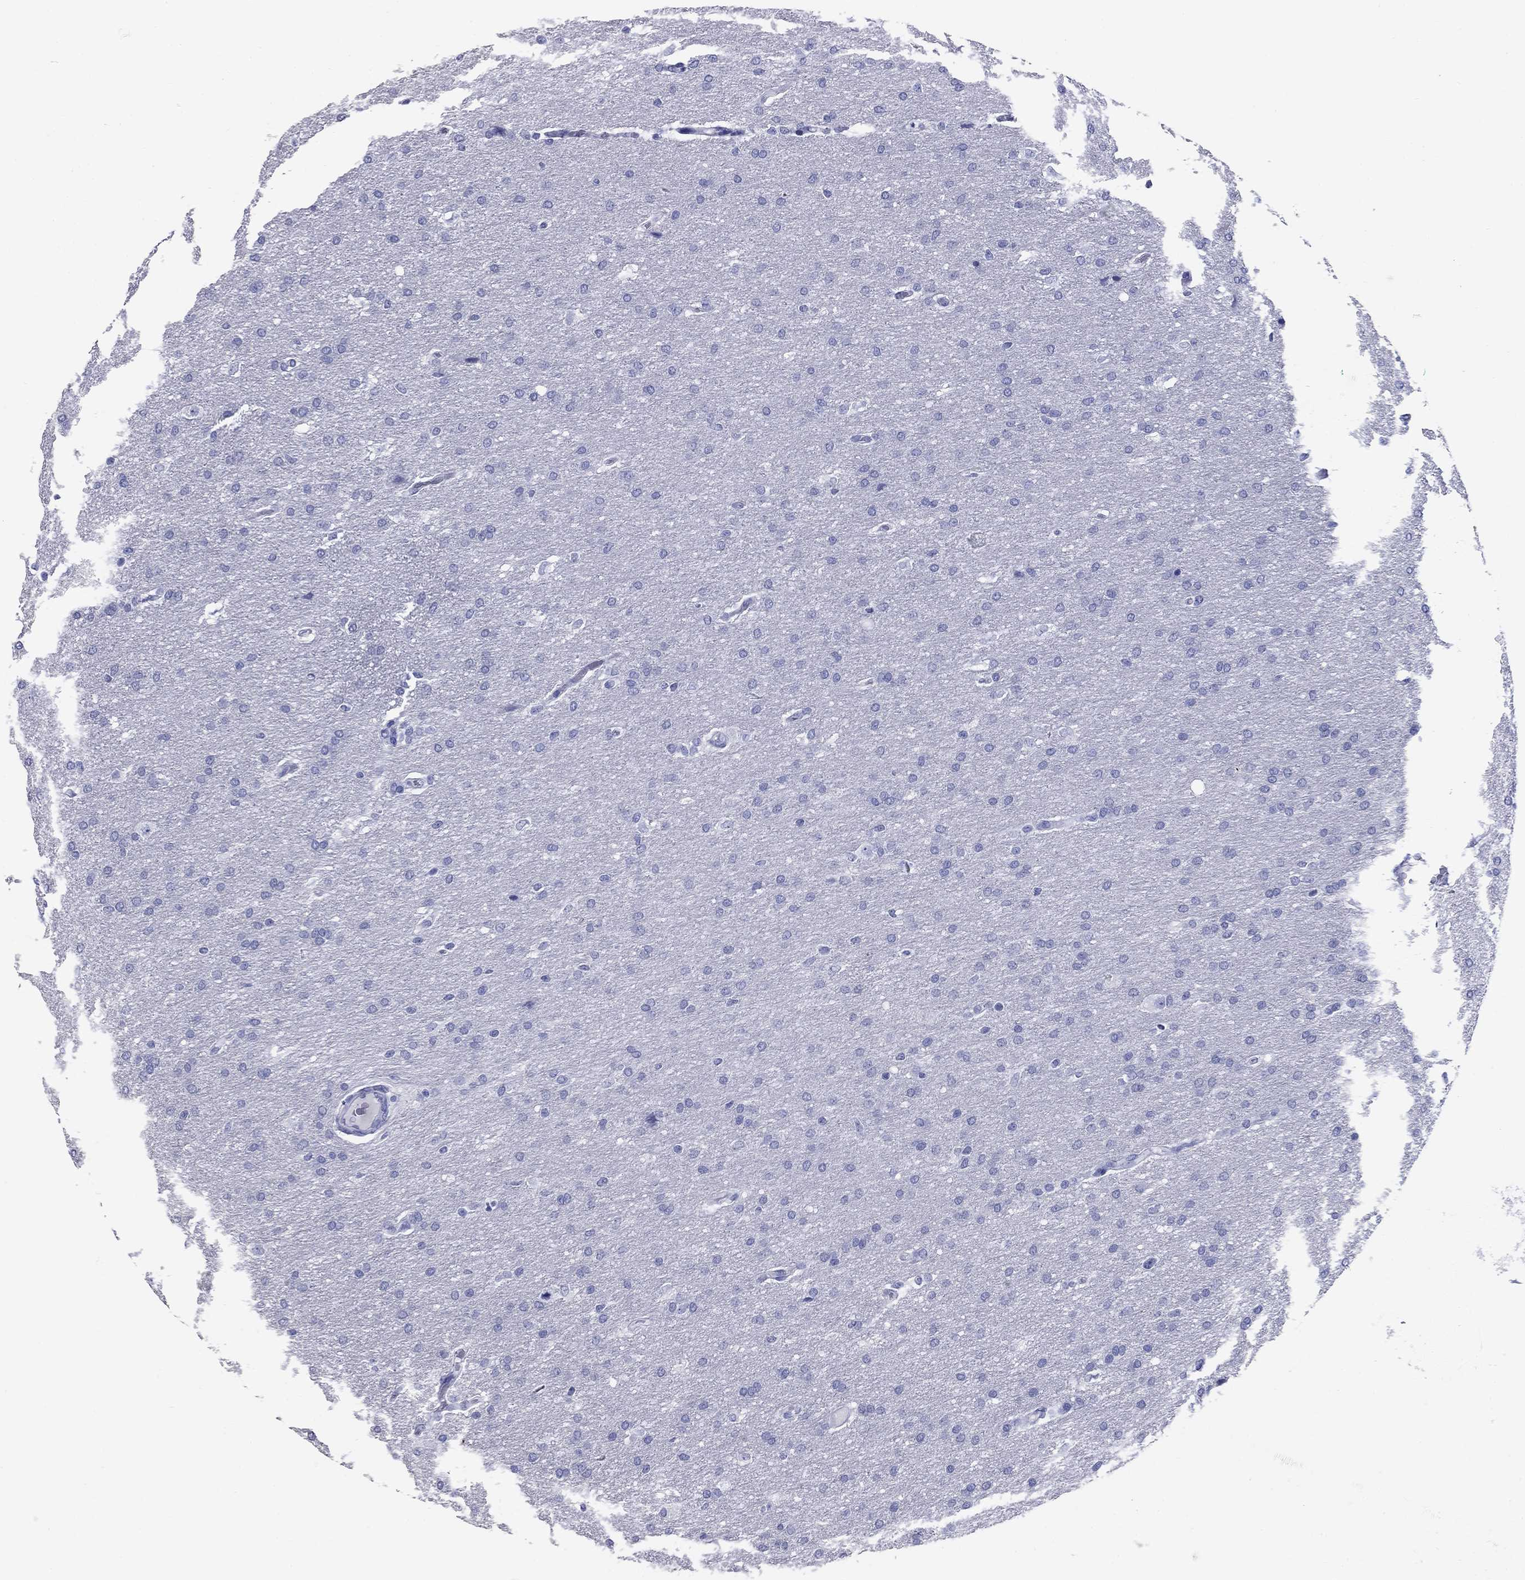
{"staining": {"intensity": "negative", "quantity": "none", "location": "none"}, "tissue": "glioma", "cell_type": "Tumor cells", "image_type": "cancer", "snomed": [{"axis": "morphology", "description": "Glioma, malignant, Low grade"}, {"axis": "topography", "description": "Brain"}], "caption": "Glioma was stained to show a protein in brown. There is no significant expression in tumor cells. The staining is performed using DAB (3,3'-diaminobenzidine) brown chromogen with nuclei counter-stained in using hematoxylin.", "gene": "NPPA", "patient": {"sex": "female", "age": 37}}